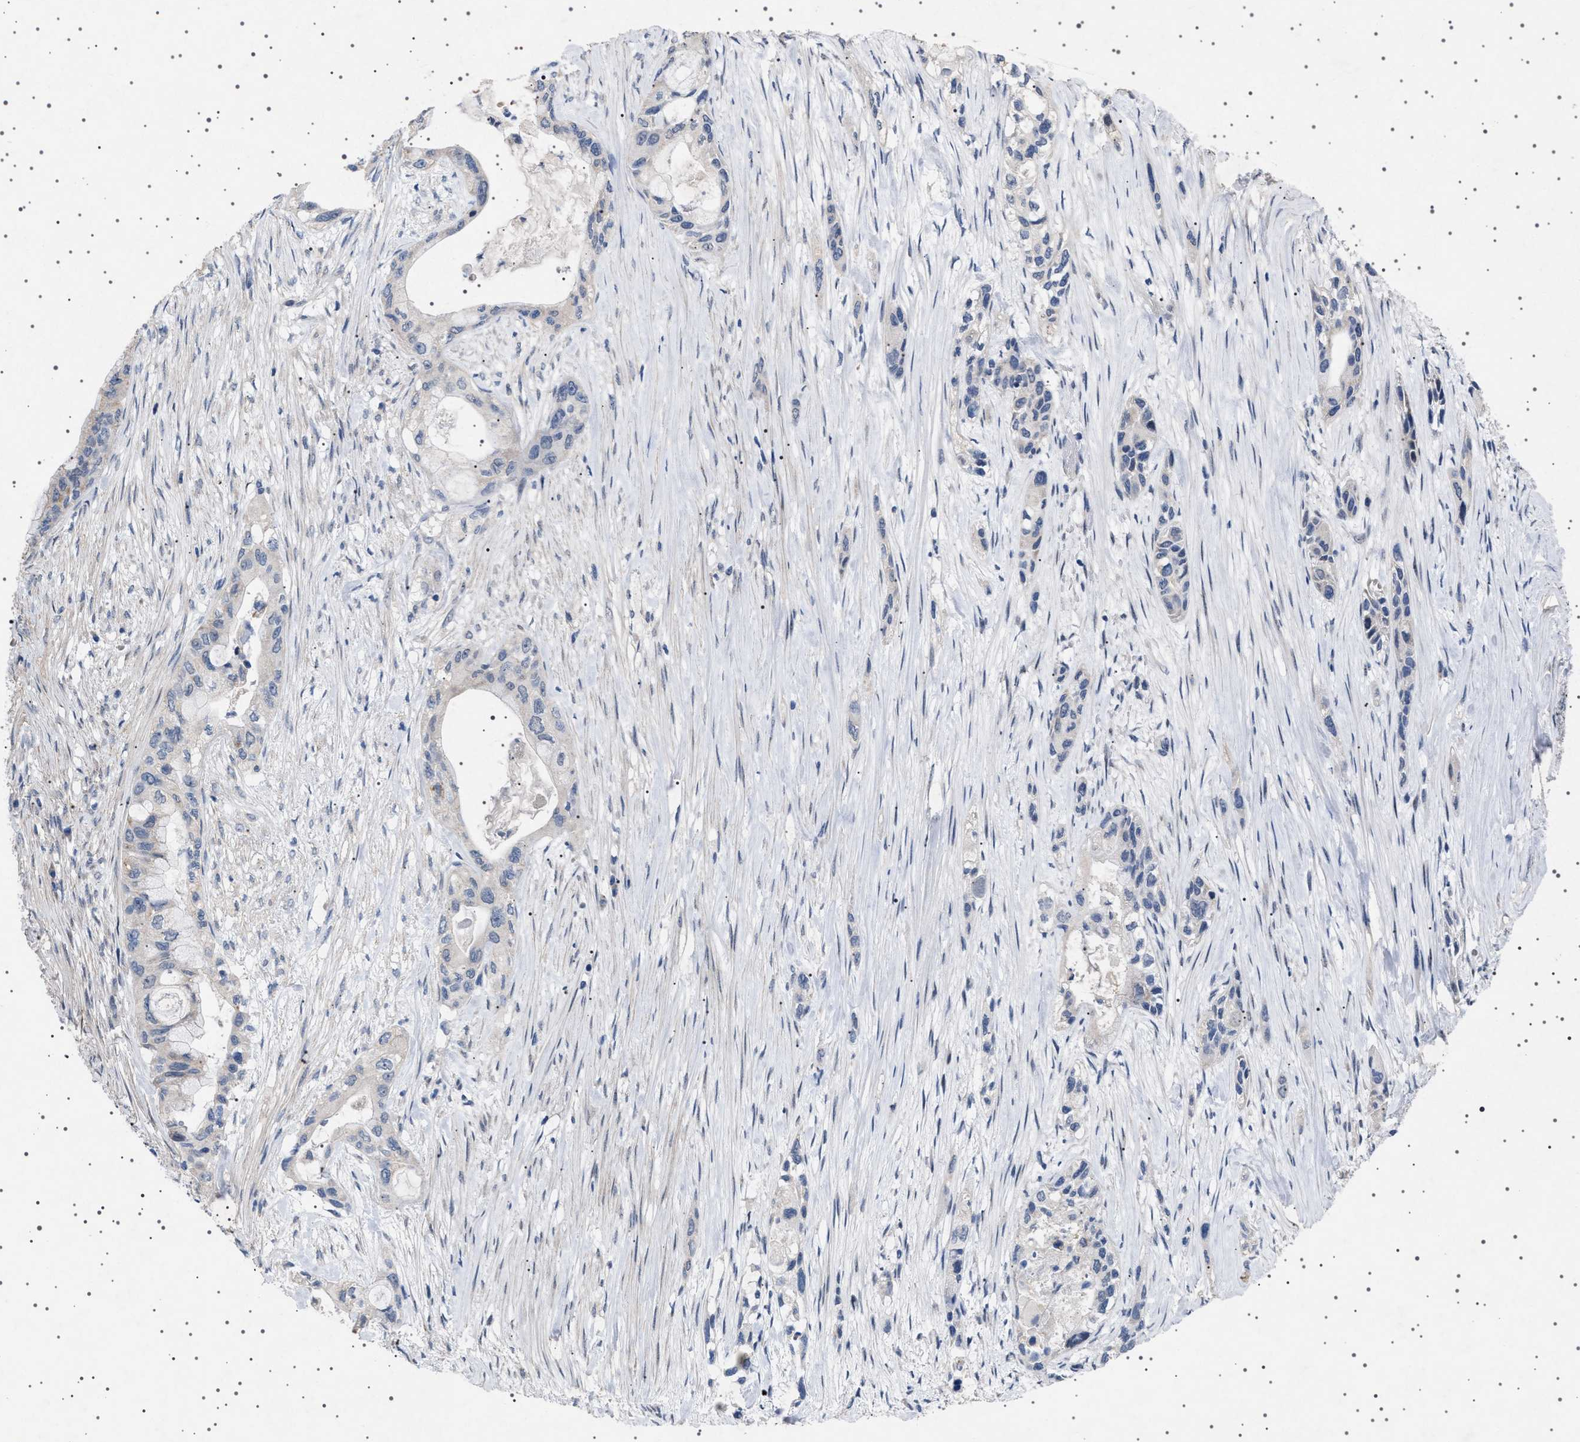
{"staining": {"intensity": "negative", "quantity": "none", "location": "none"}, "tissue": "pancreatic cancer", "cell_type": "Tumor cells", "image_type": "cancer", "snomed": [{"axis": "morphology", "description": "Adenocarcinoma, NOS"}, {"axis": "topography", "description": "Pancreas"}], "caption": "Pancreatic cancer was stained to show a protein in brown. There is no significant staining in tumor cells.", "gene": "HTR1A", "patient": {"sex": "male", "age": 53}}